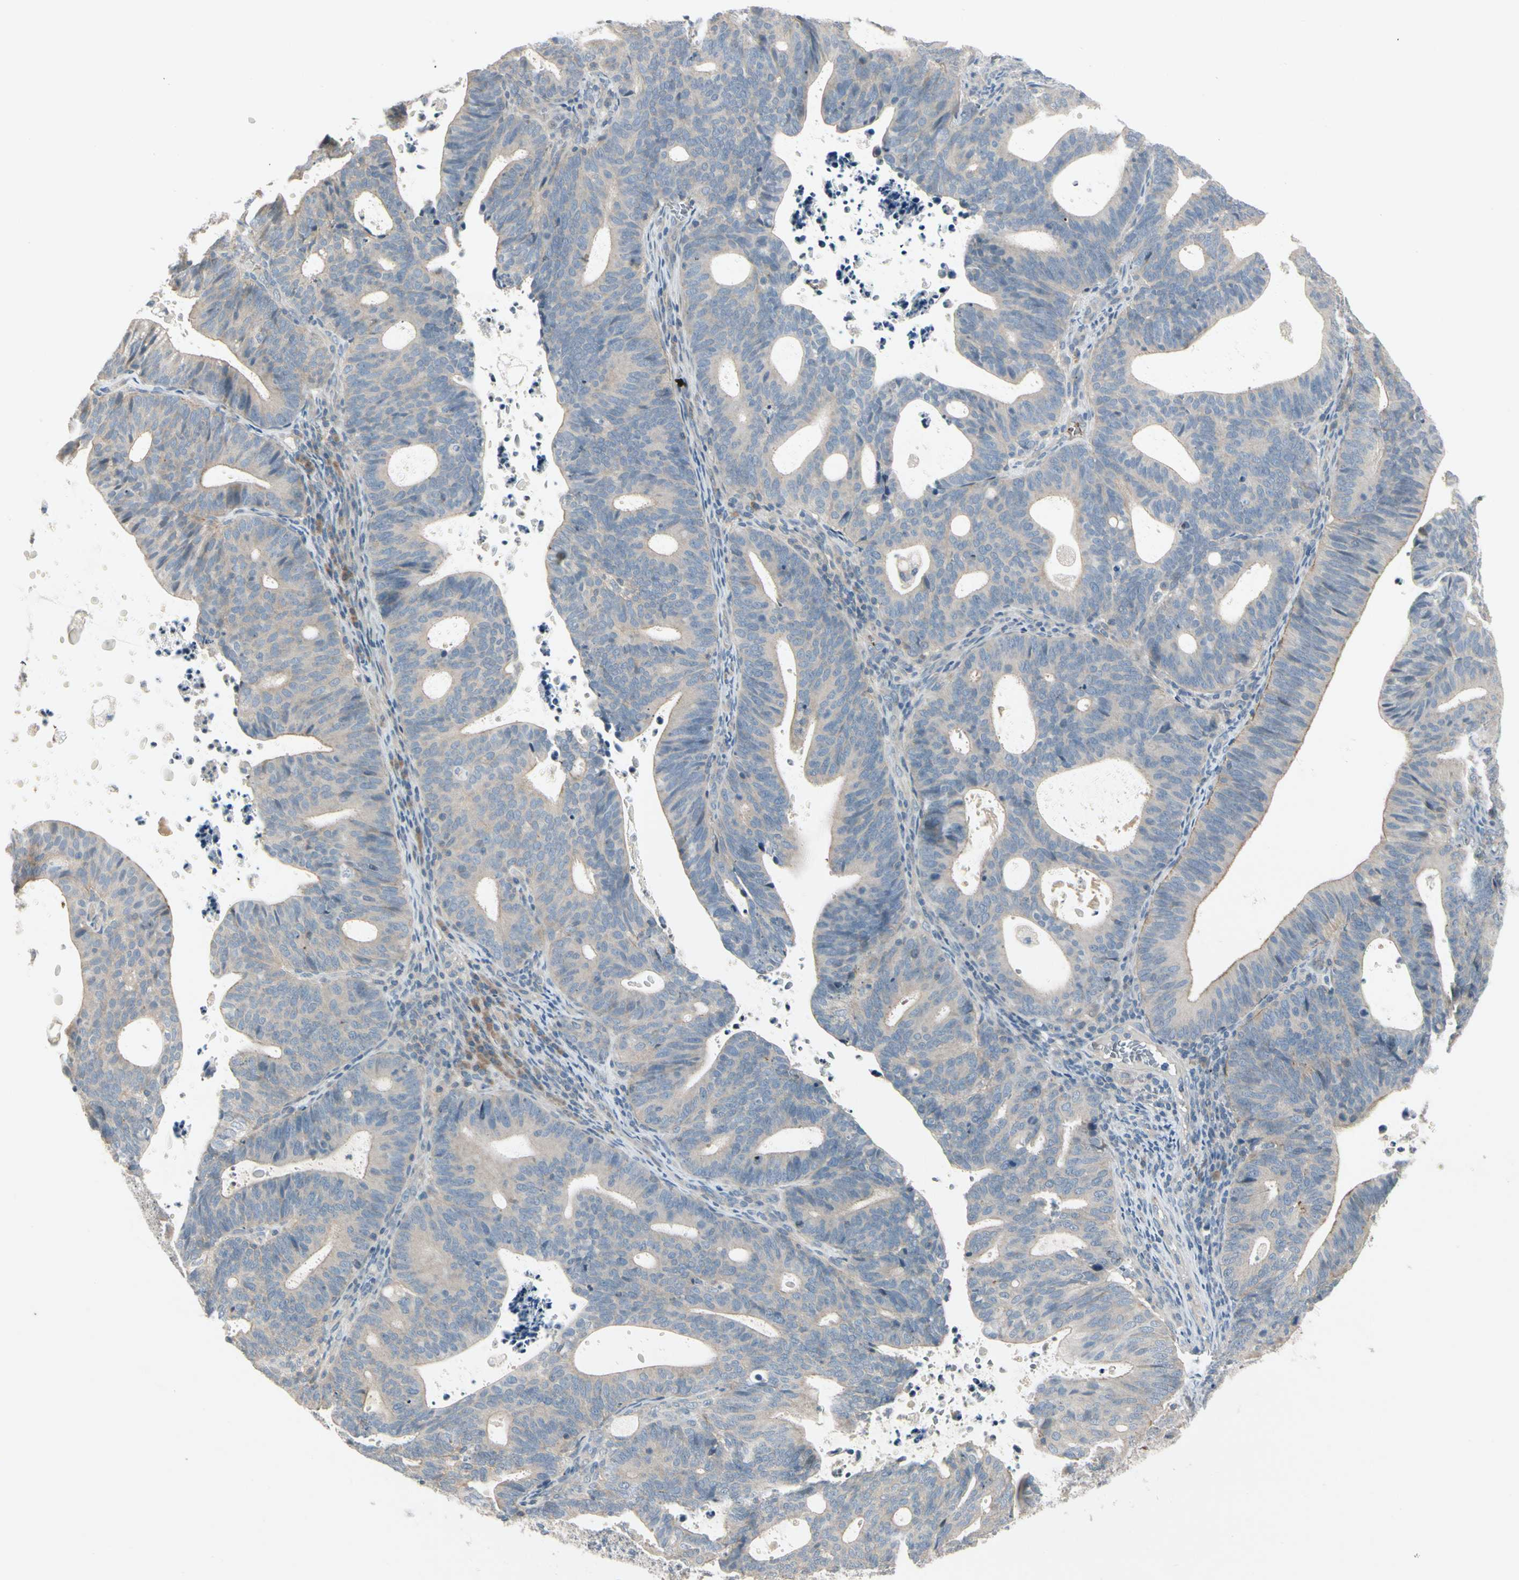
{"staining": {"intensity": "weak", "quantity": "<25%", "location": "cytoplasmic/membranous"}, "tissue": "endometrial cancer", "cell_type": "Tumor cells", "image_type": "cancer", "snomed": [{"axis": "morphology", "description": "Adenocarcinoma, NOS"}, {"axis": "topography", "description": "Uterus"}], "caption": "Immunohistochemical staining of endometrial cancer exhibits no significant expression in tumor cells.", "gene": "PPP3CB", "patient": {"sex": "female", "age": 83}}